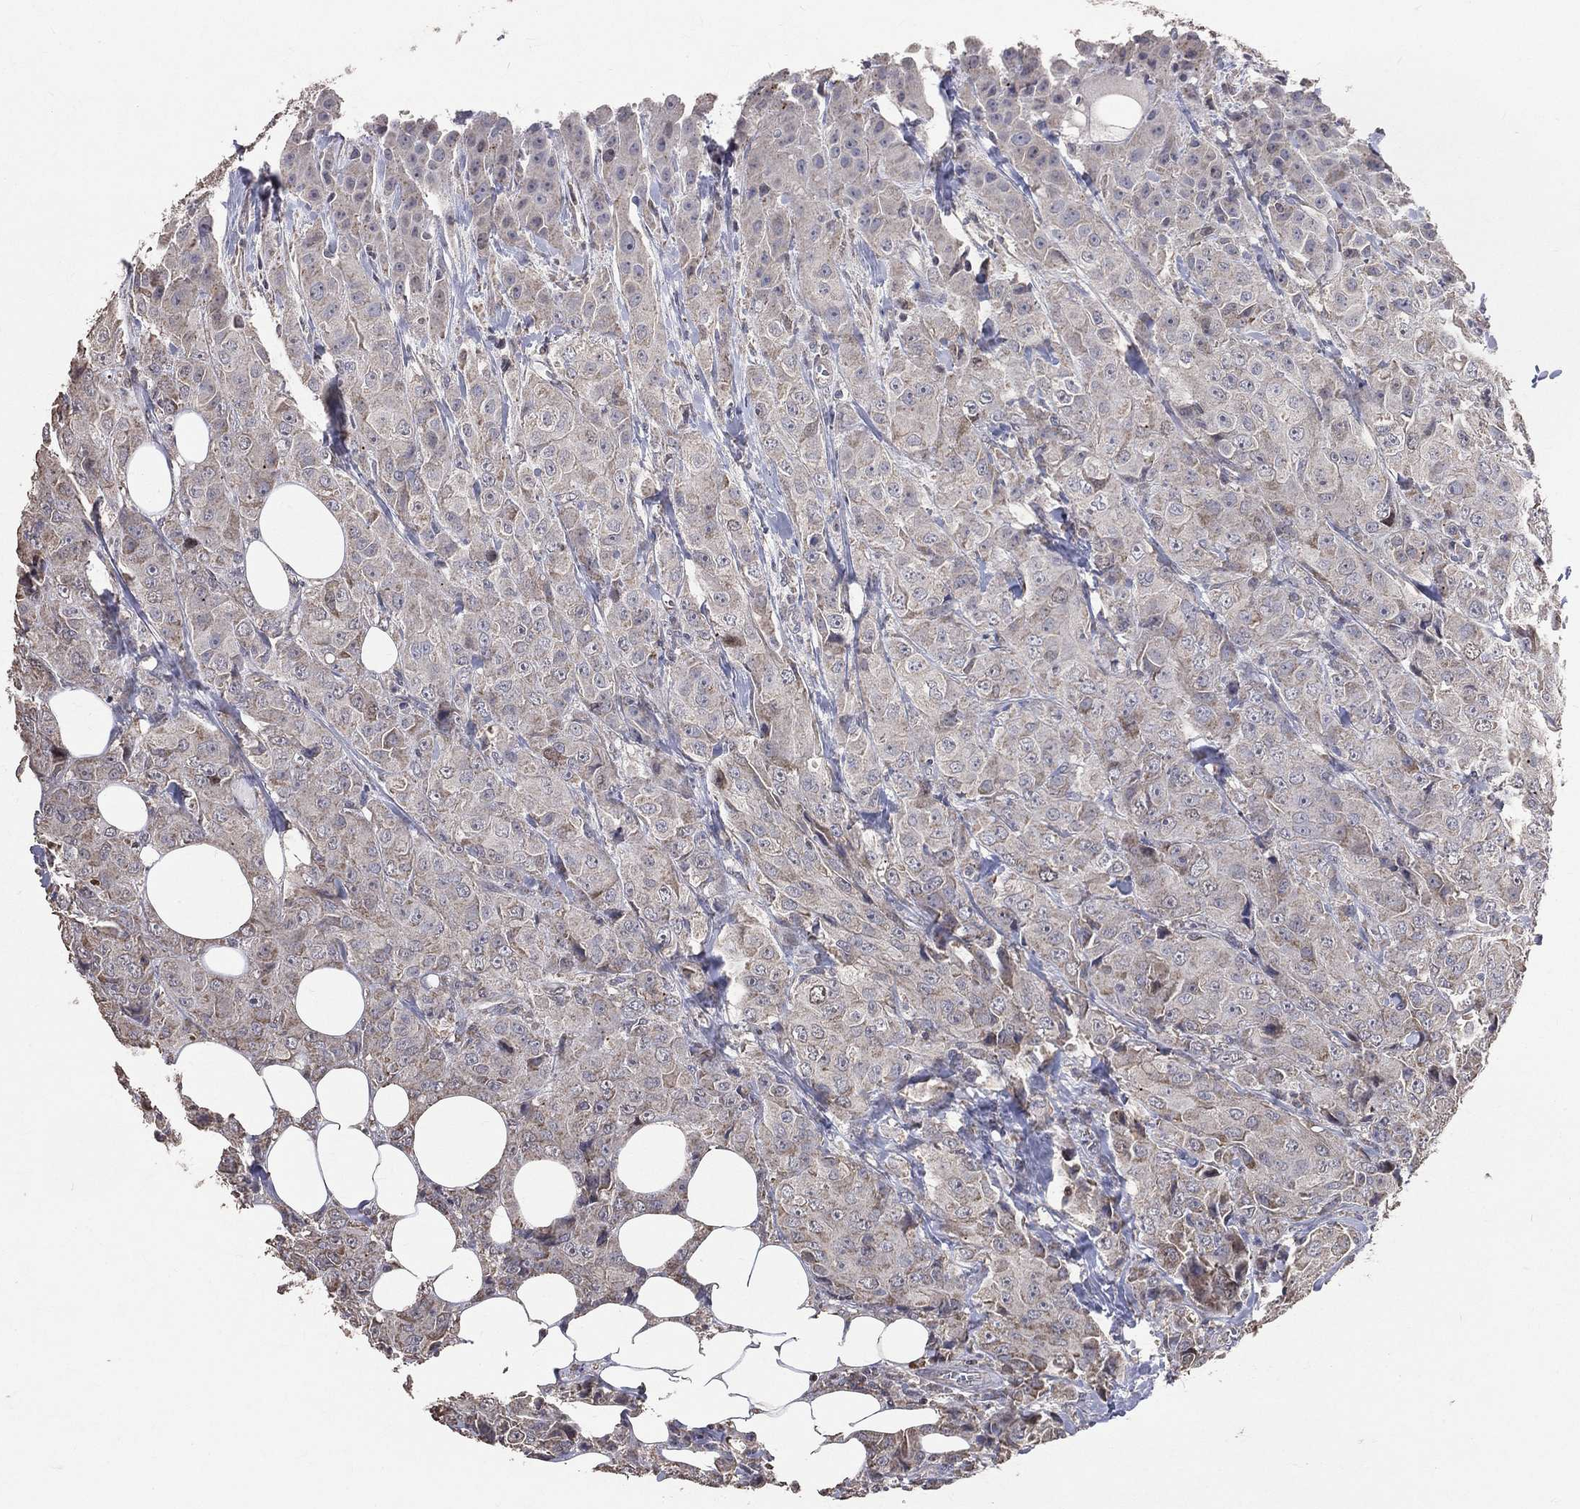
{"staining": {"intensity": "weak", "quantity": "<25%", "location": "cytoplasmic/membranous"}, "tissue": "breast cancer", "cell_type": "Tumor cells", "image_type": "cancer", "snomed": [{"axis": "morphology", "description": "Duct carcinoma"}, {"axis": "topography", "description": "Breast"}], "caption": "IHC of human breast cancer reveals no positivity in tumor cells.", "gene": "LY6K", "patient": {"sex": "female", "age": 43}}